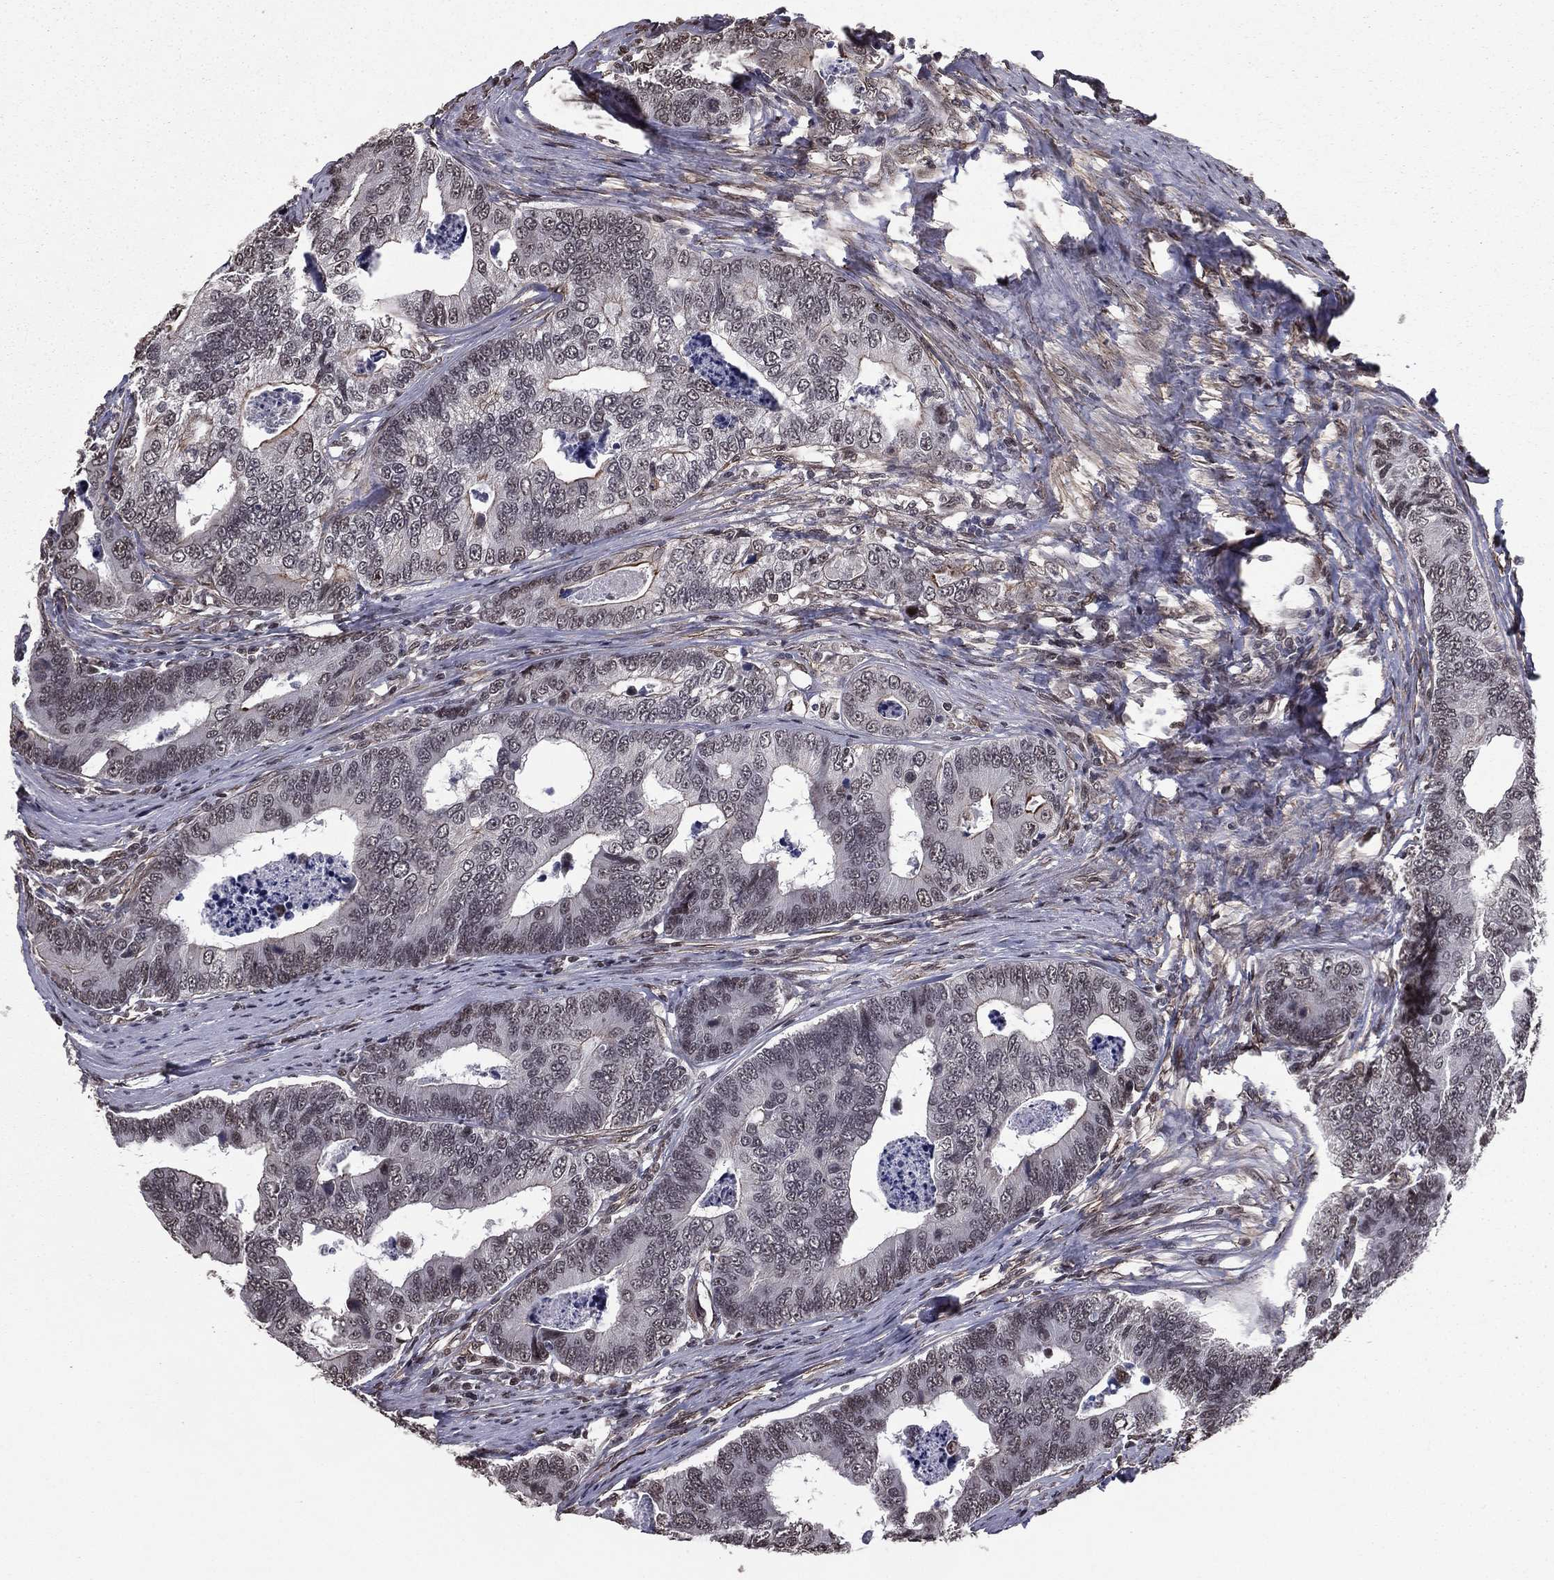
{"staining": {"intensity": "moderate", "quantity": "<25%", "location": "cytoplasmic/membranous,nuclear"}, "tissue": "colorectal cancer", "cell_type": "Tumor cells", "image_type": "cancer", "snomed": [{"axis": "morphology", "description": "Adenocarcinoma, NOS"}, {"axis": "topography", "description": "Colon"}], "caption": "Protein expression analysis of human adenocarcinoma (colorectal) reveals moderate cytoplasmic/membranous and nuclear positivity in approximately <25% of tumor cells. Nuclei are stained in blue.", "gene": "RARB", "patient": {"sex": "female", "age": 72}}